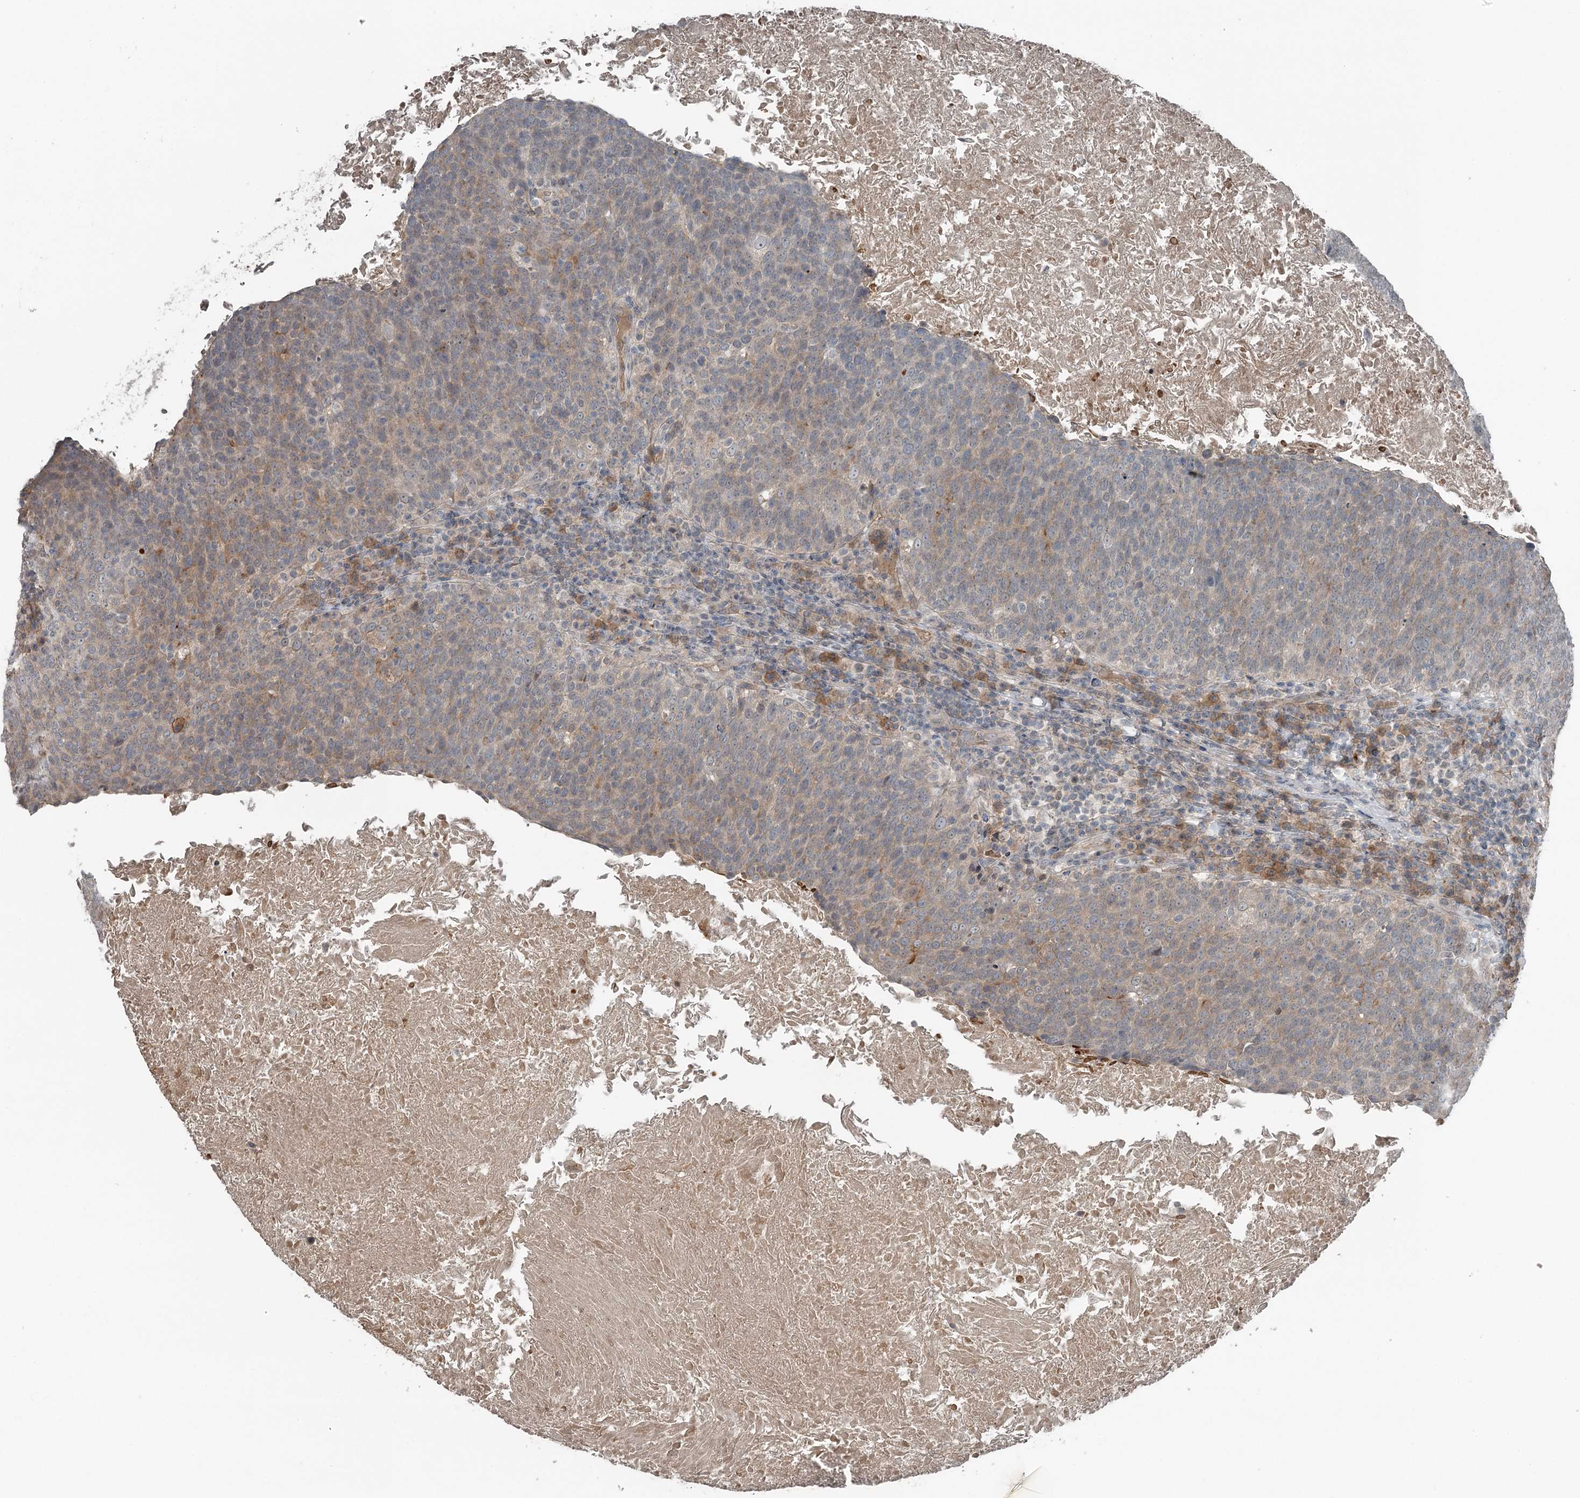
{"staining": {"intensity": "weak", "quantity": "25%-75%", "location": "cytoplasmic/membranous"}, "tissue": "head and neck cancer", "cell_type": "Tumor cells", "image_type": "cancer", "snomed": [{"axis": "morphology", "description": "Squamous cell carcinoma, NOS"}, {"axis": "morphology", "description": "Squamous cell carcinoma, metastatic, NOS"}, {"axis": "topography", "description": "Lymph node"}, {"axis": "topography", "description": "Head-Neck"}], "caption": "Immunohistochemistry (IHC) image of human head and neck cancer (squamous cell carcinoma) stained for a protein (brown), which exhibits low levels of weak cytoplasmic/membranous staining in approximately 25%-75% of tumor cells.", "gene": "SLC39A8", "patient": {"sex": "male", "age": 62}}